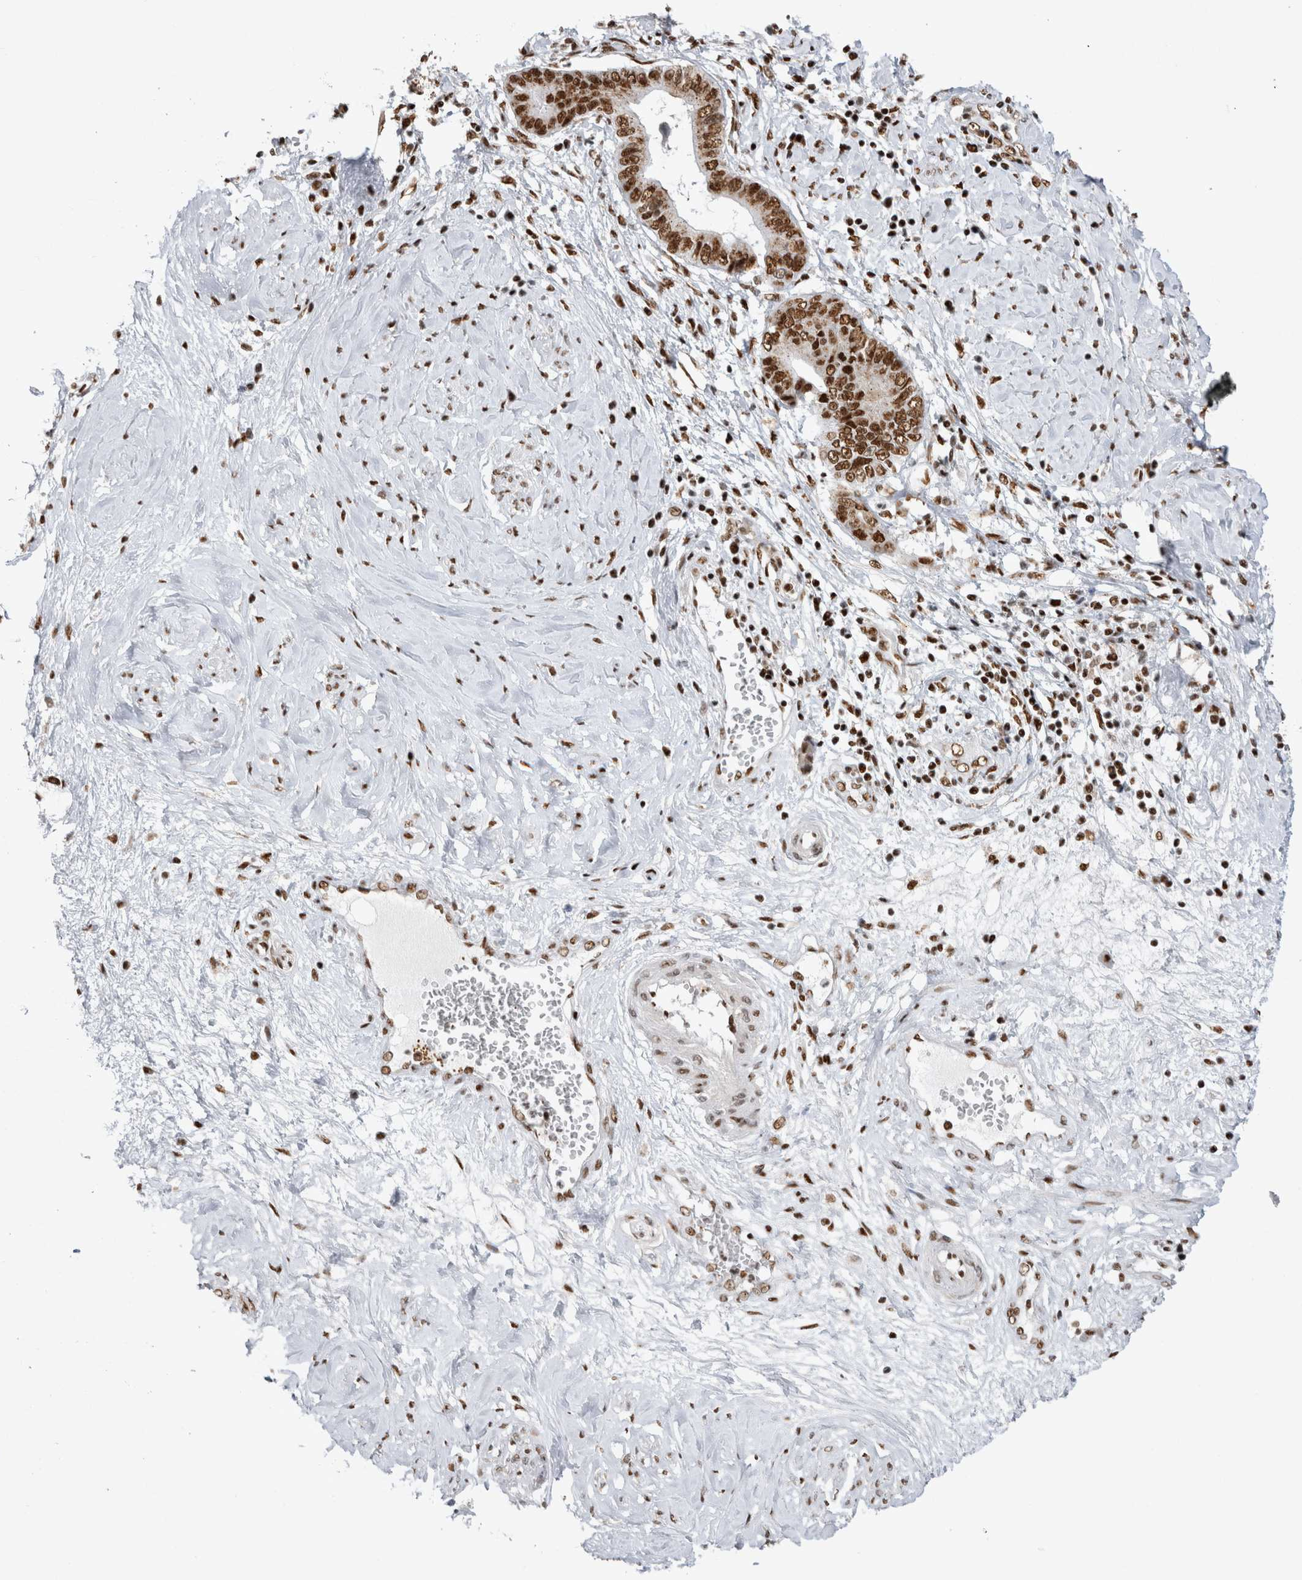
{"staining": {"intensity": "strong", "quantity": ">75%", "location": "nuclear"}, "tissue": "cervical cancer", "cell_type": "Tumor cells", "image_type": "cancer", "snomed": [{"axis": "morphology", "description": "Adenocarcinoma, NOS"}, {"axis": "topography", "description": "Cervix"}], "caption": "Protein positivity by immunohistochemistry (IHC) exhibits strong nuclear expression in about >75% of tumor cells in adenocarcinoma (cervical).", "gene": "EYA2", "patient": {"sex": "female", "age": 44}}